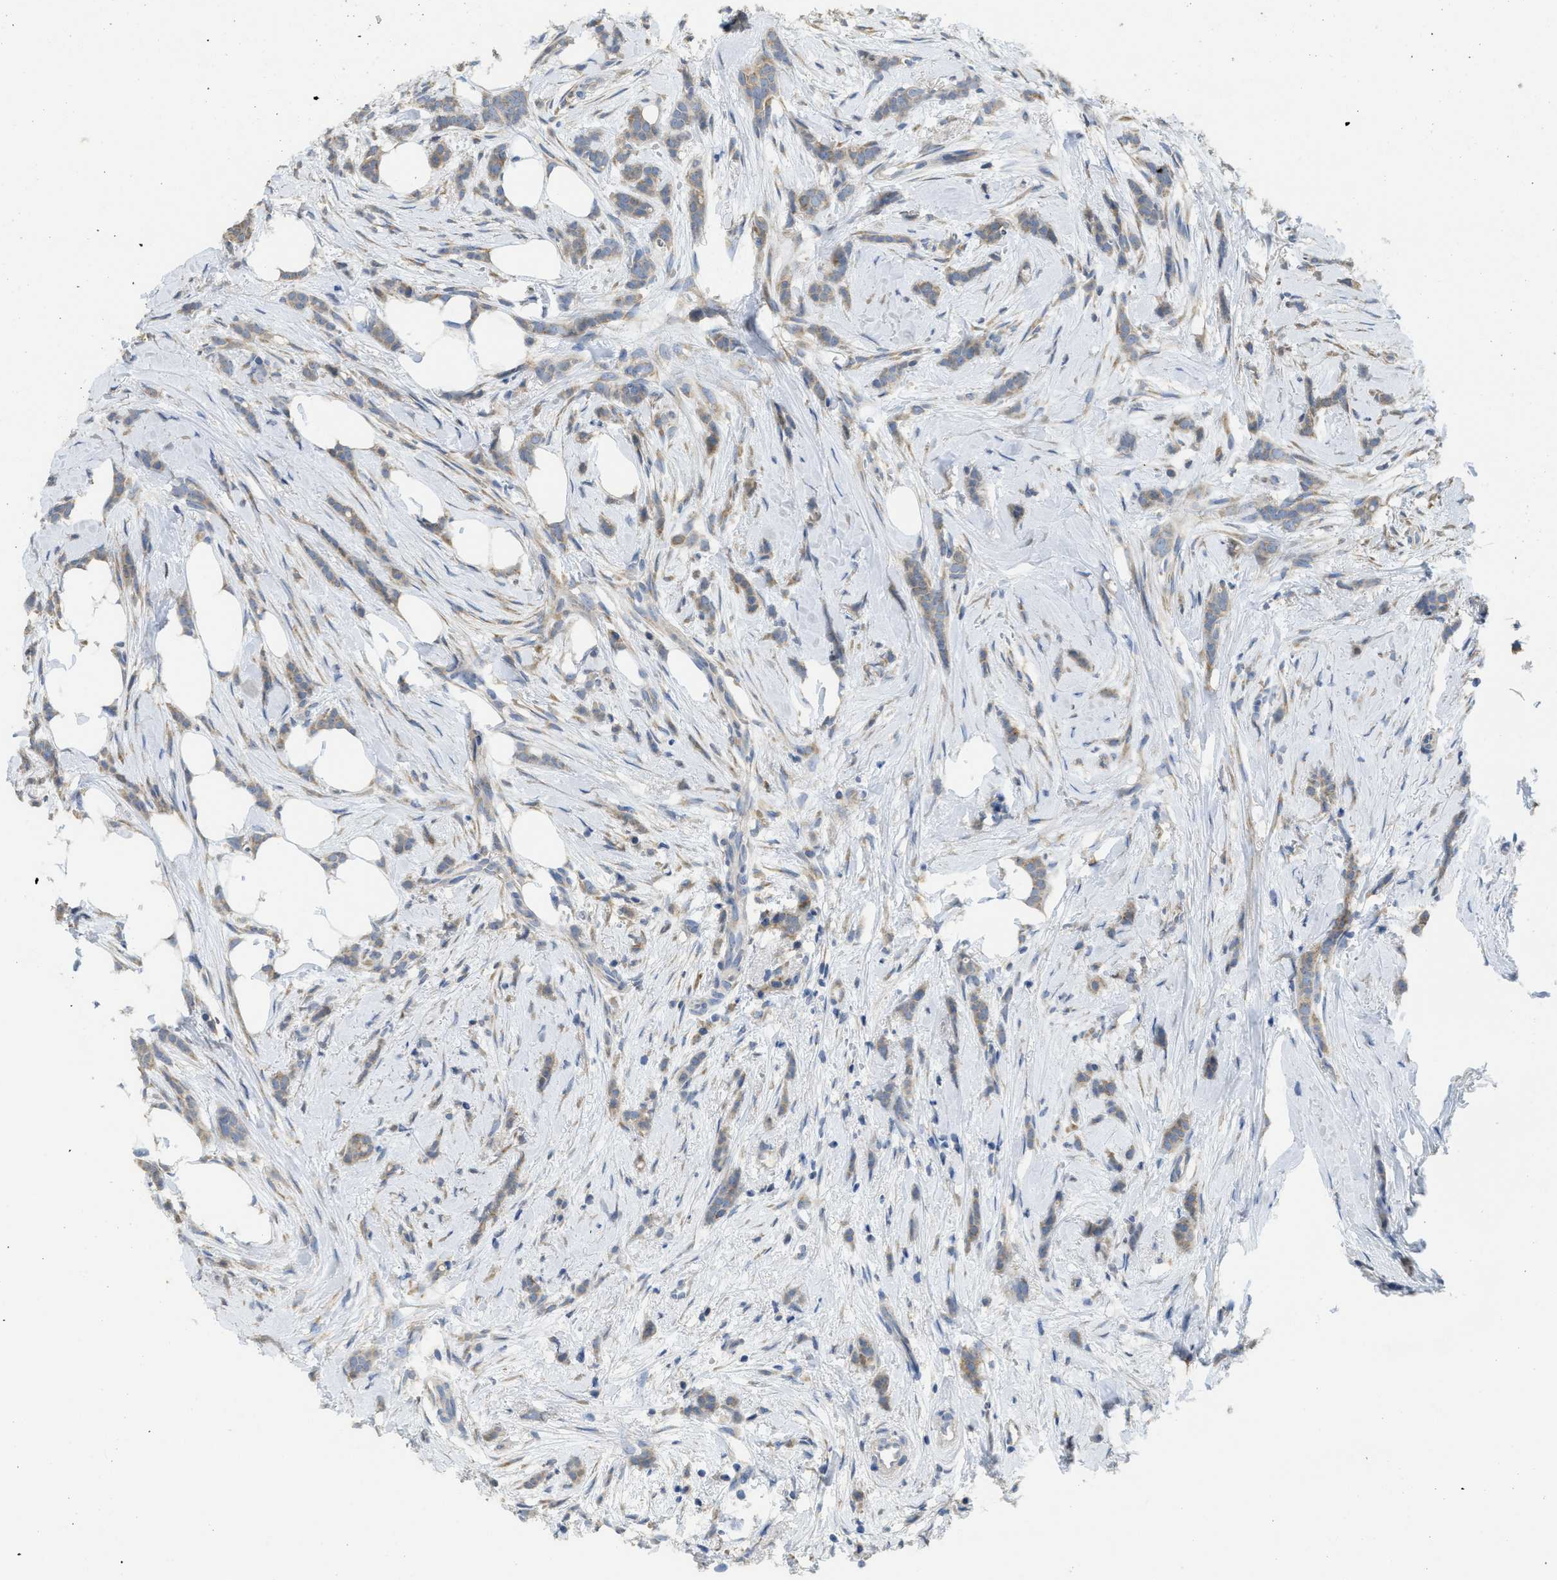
{"staining": {"intensity": "weak", "quantity": ">75%", "location": "cytoplasmic/membranous"}, "tissue": "breast cancer", "cell_type": "Tumor cells", "image_type": "cancer", "snomed": [{"axis": "morphology", "description": "Lobular carcinoma, in situ"}, {"axis": "morphology", "description": "Lobular carcinoma"}, {"axis": "topography", "description": "Breast"}], "caption": "Immunohistochemical staining of lobular carcinoma (breast) exhibits low levels of weak cytoplasmic/membranous positivity in about >75% of tumor cells.", "gene": "SFXN2", "patient": {"sex": "female", "age": 41}}